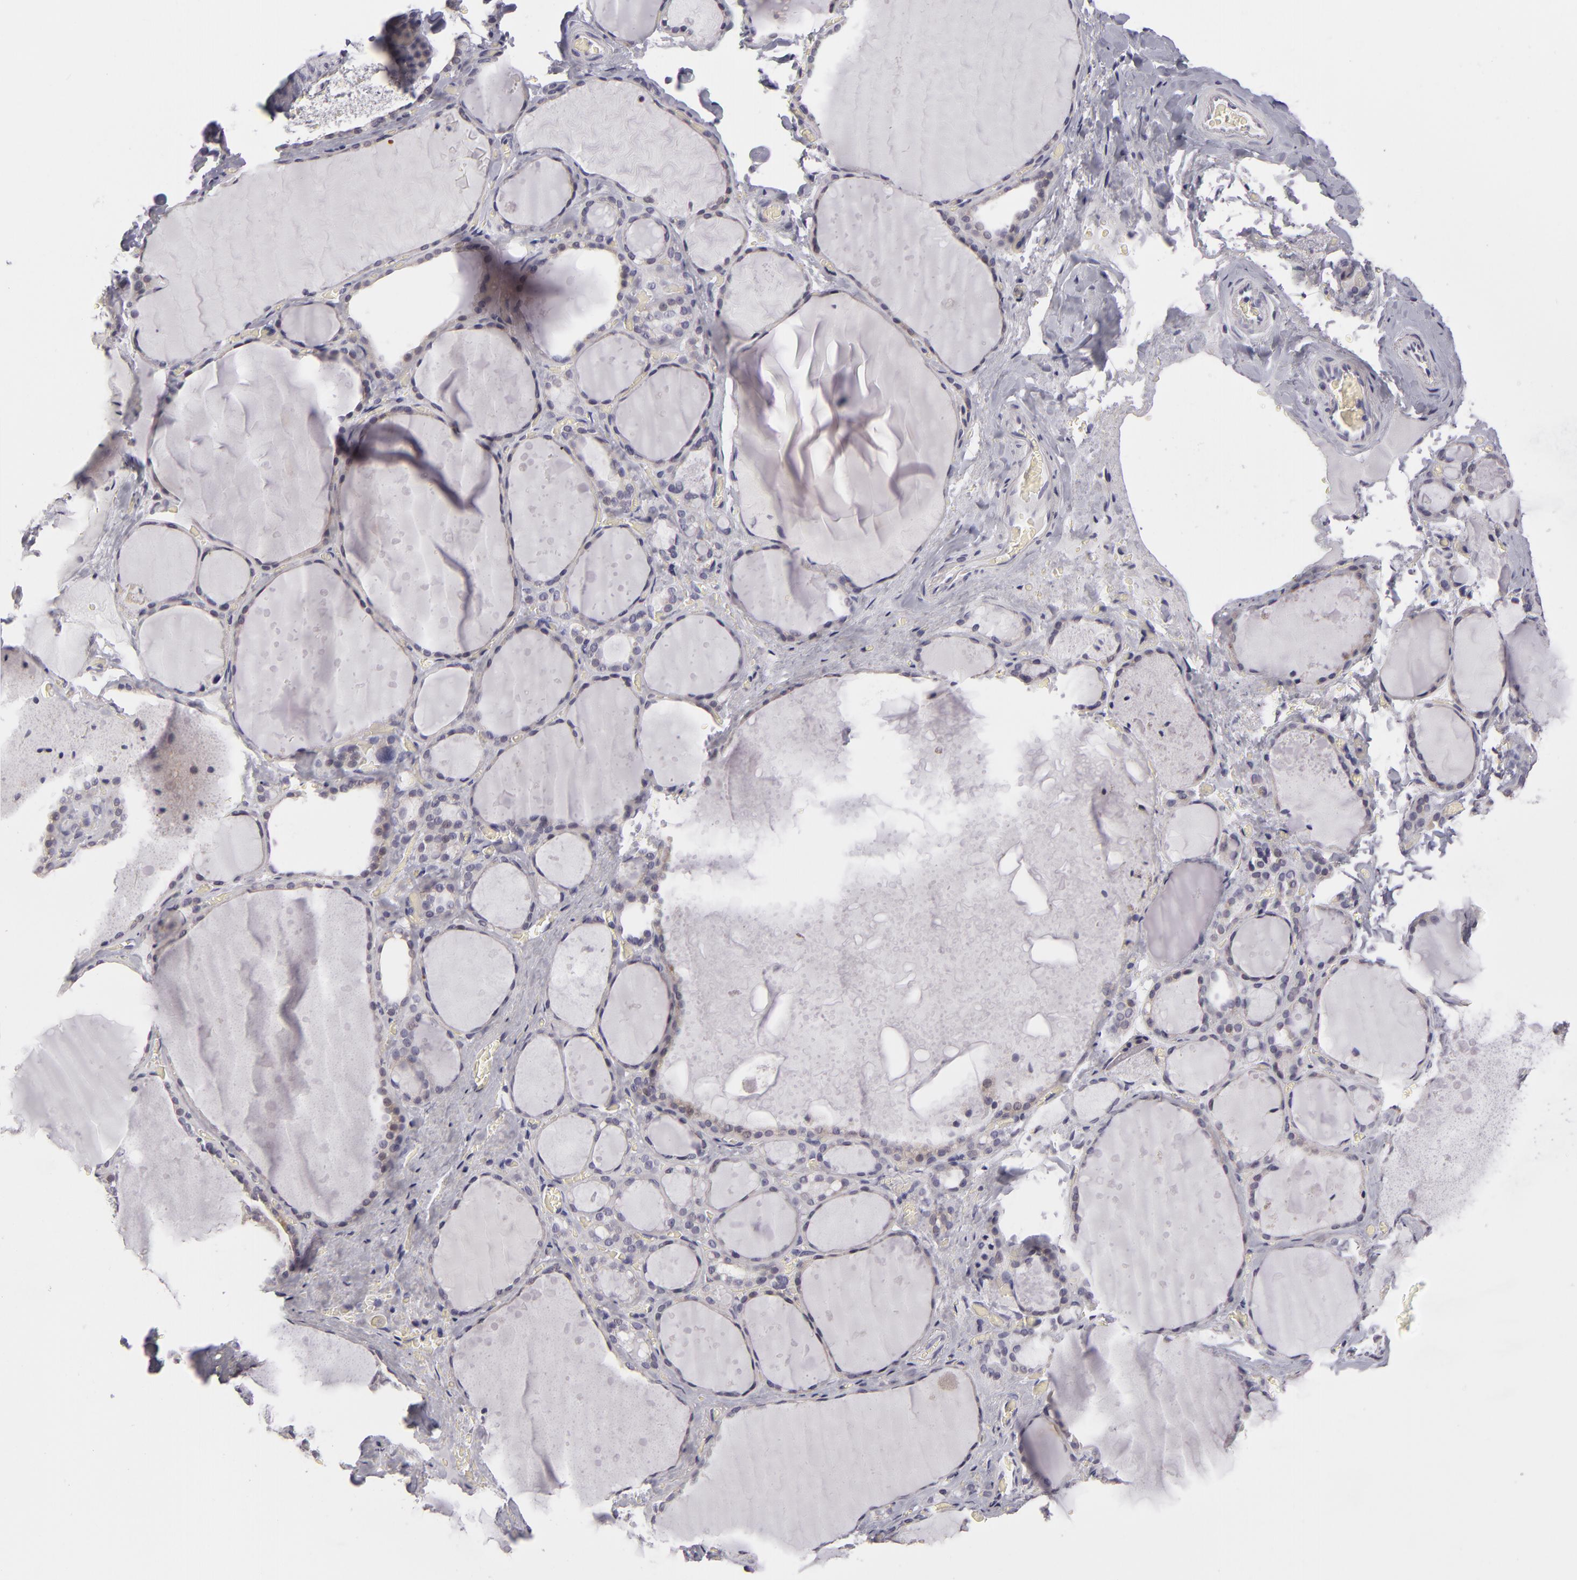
{"staining": {"intensity": "weak", "quantity": ">75%", "location": "cytoplasmic/membranous"}, "tissue": "thyroid gland", "cell_type": "Glandular cells", "image_type": "normal", "snomed": [{"axis": "morphology", "description": "Normal tissue, NOS"}, {"axis": "topography", "description": "Thyroid gland"}], "caption": "An IHC histopathology image of unremarkable tissue is shown. Protein staining in brown shows weak cytoplasmic/membranous positivity in thyroid gland within glandular cells.", "gene": "ATP2B3", "patient": {"sex": "male", "age": 76}}